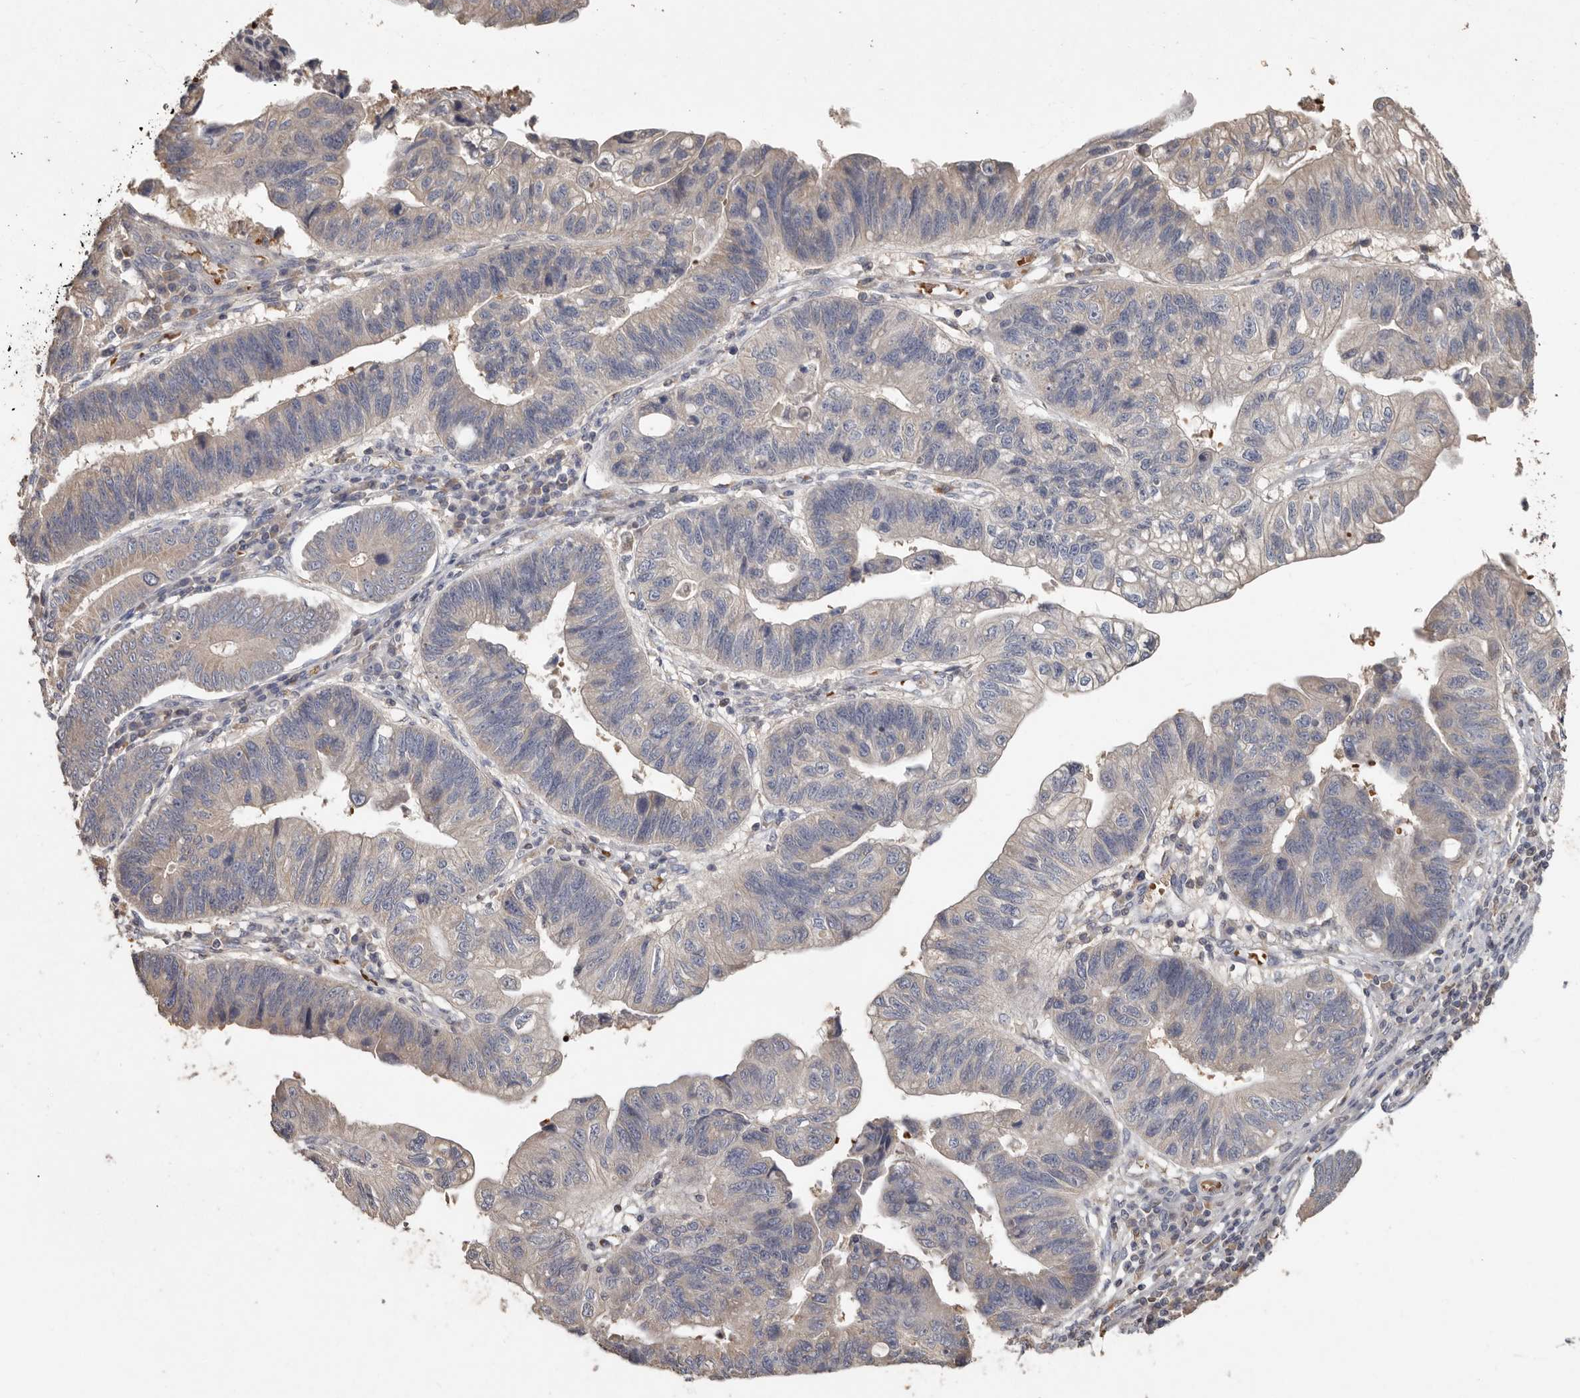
{"staining": {"intensity": "weak", "quantity": "25%-75%", "location": "cytoplasmic/membranous"}, "tissue": "stomach cancer", "cell_type": "Tumor cells", "image_type": "cancer", "snomed": [{"axis": "morphology", "description": "Adenocarcinoma, NOS"}, {"axis": "topography", "description": "Stomach"}], "caption": "Tumor cells show low levels of weak cytoplasmic/membranous staining in approximately 25%-75% of cells in stomach cancer (adenocarcinoma).", "gene": "KIF26B", "patient": {"sex": "male", "age": 59}}